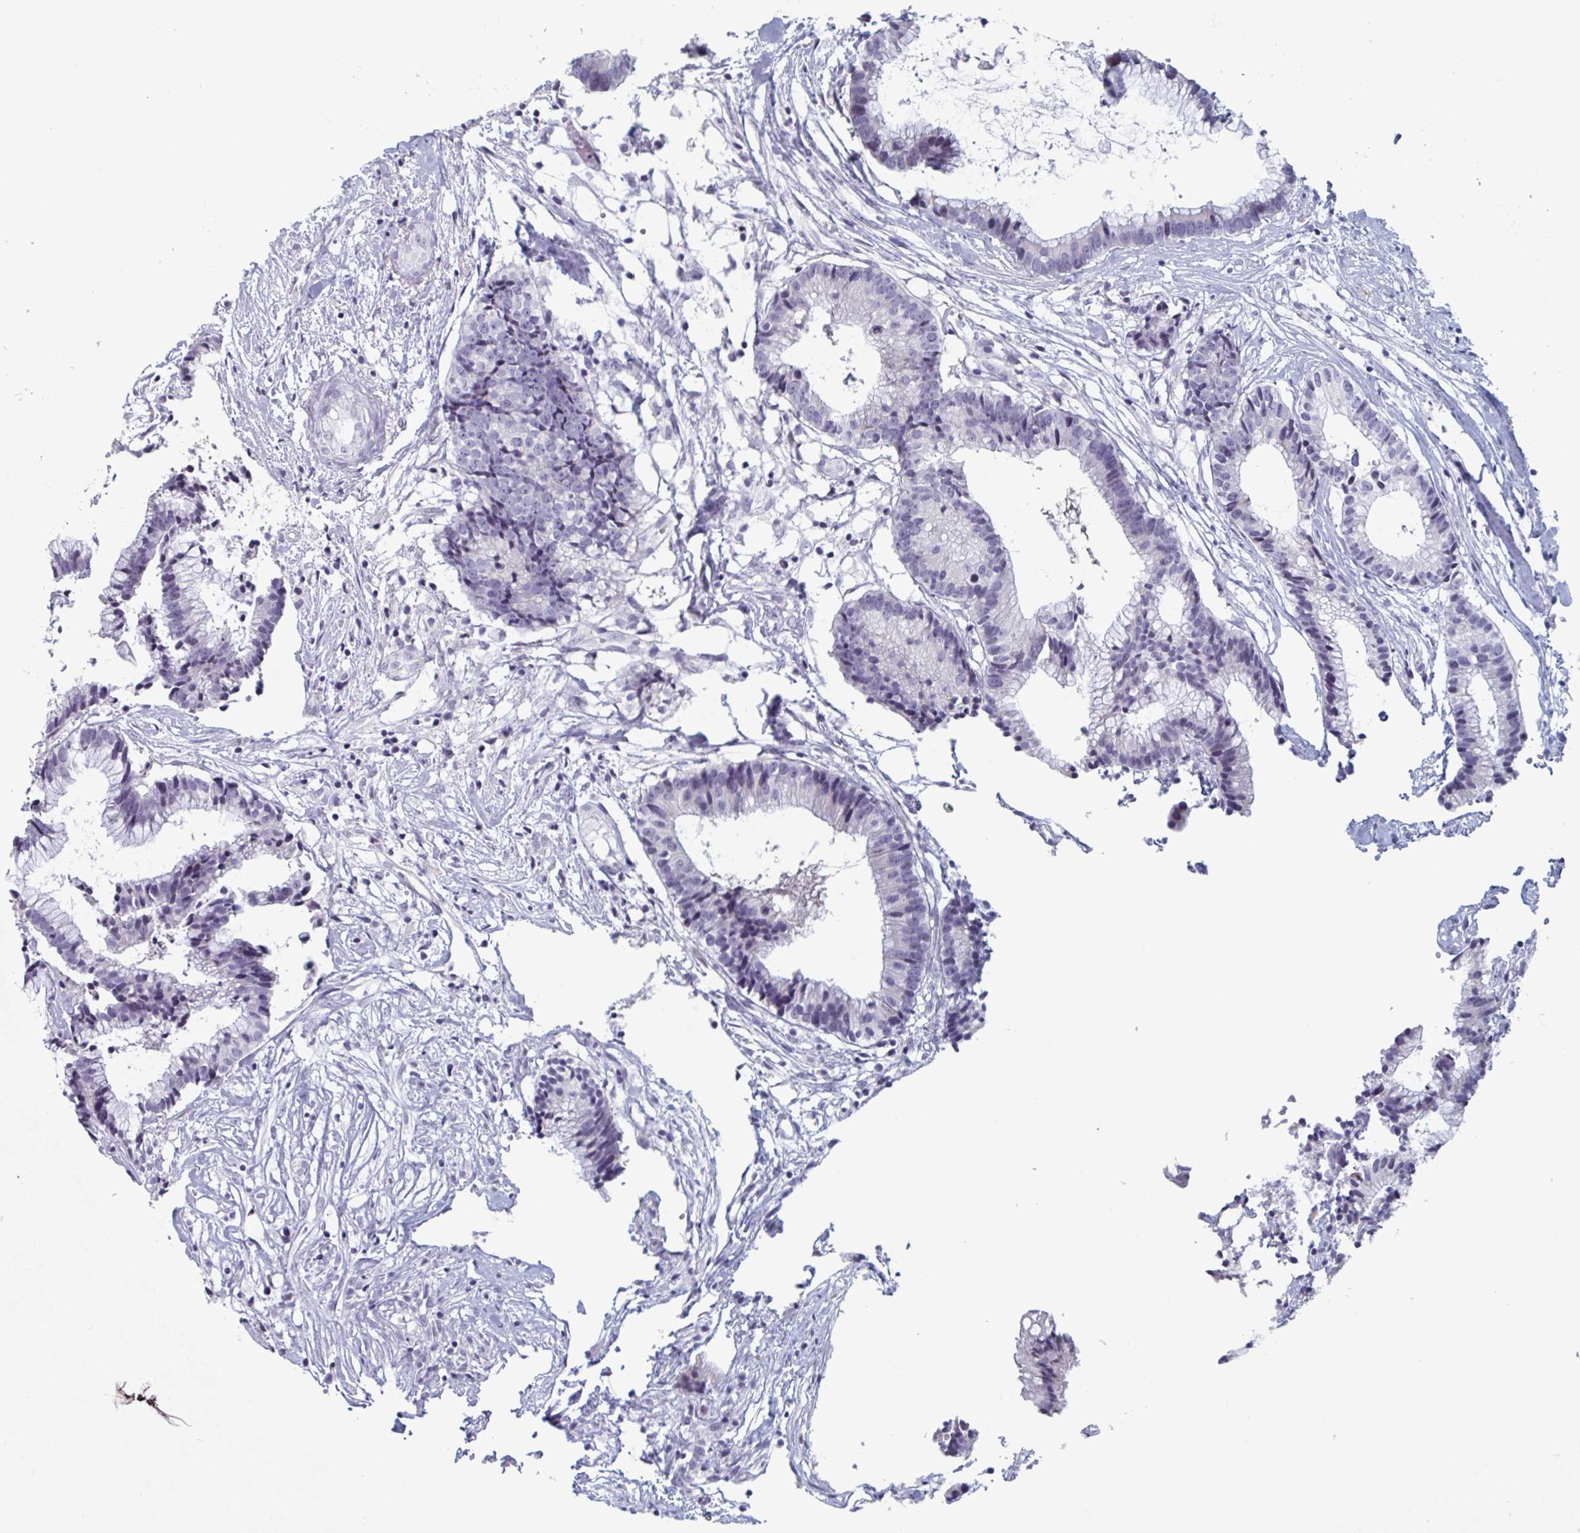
{"staining": {"intensity": "negative", "quantity": "none", "location": "none"}, "tissue": "colorectal cancer", "cell_type": "Tumor cells", "image_type": "cancer", "snomed": [{"axis": "morphology", "description": "Adenocarcinoma, NOS"}, {"axis": "topography", "description": "Colon"}], "caption": "Immunohistochemistry (IHC) photomicrograph of colorectal cancer (adenocarcinoma) stained for a protein (brown), which exhibits no staining in tumor cells.", "gene": "FOXA1", "patient": {"sex": "female", "age": 78}}